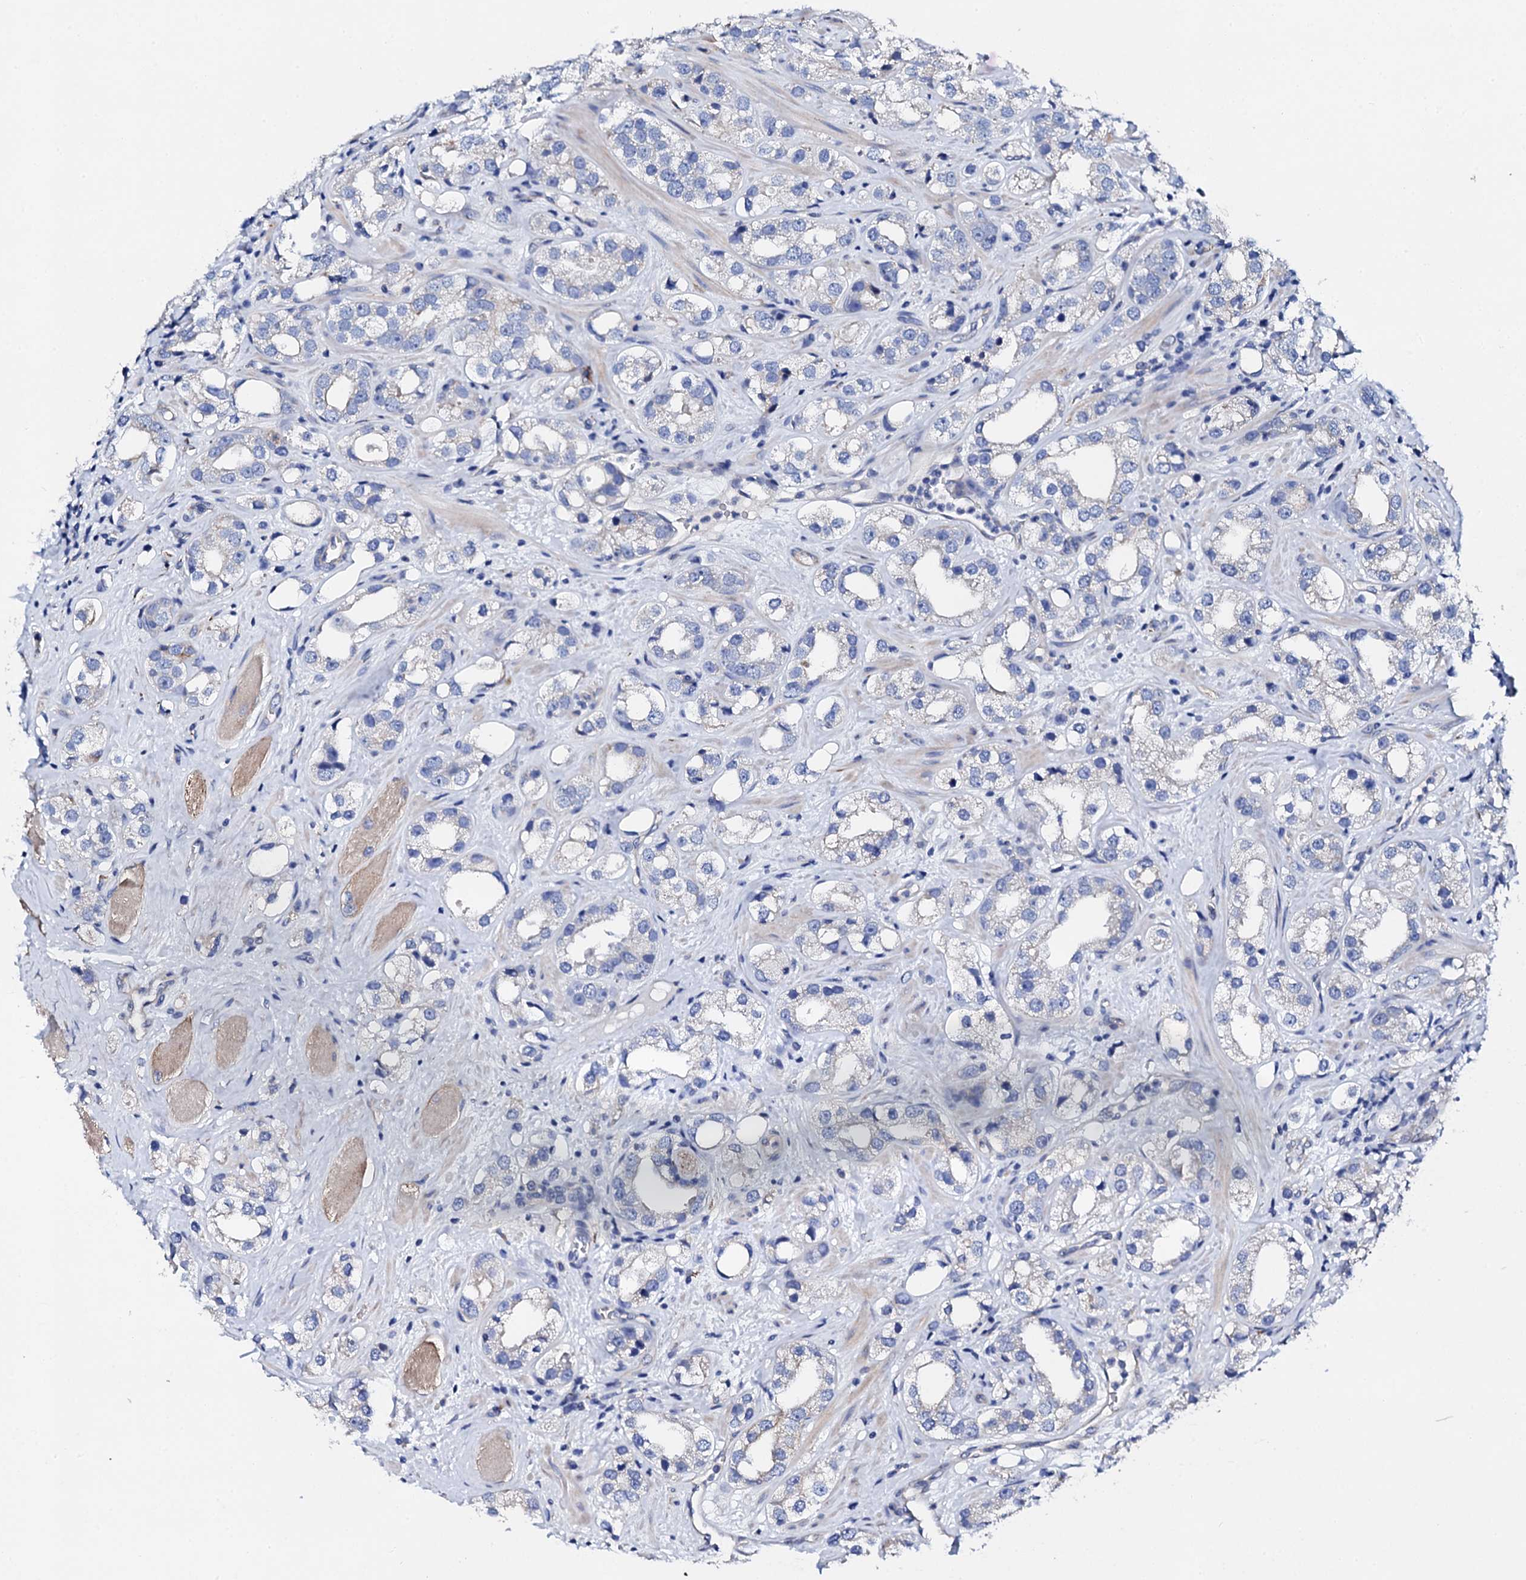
{"staining": {"intensity": "negative", "quantity": "none", "location": "none"}, "tissue": "prostate cancer", "cell_type": "Tumor cells", "image_type": "cancer", "snomed": [{"axis": "morphology", "description": "Adenocarcinoma, NOS"}, {"axis": "topography", "description": "Prostate"}], "caption": "The photomicrograph displays no significant positivity in tumor cells of adenocarcinoma (prostate). (DAB IHC, high magnification).", "gene": "KLHL32", "patient": {"sex": "male", "age": 79}}